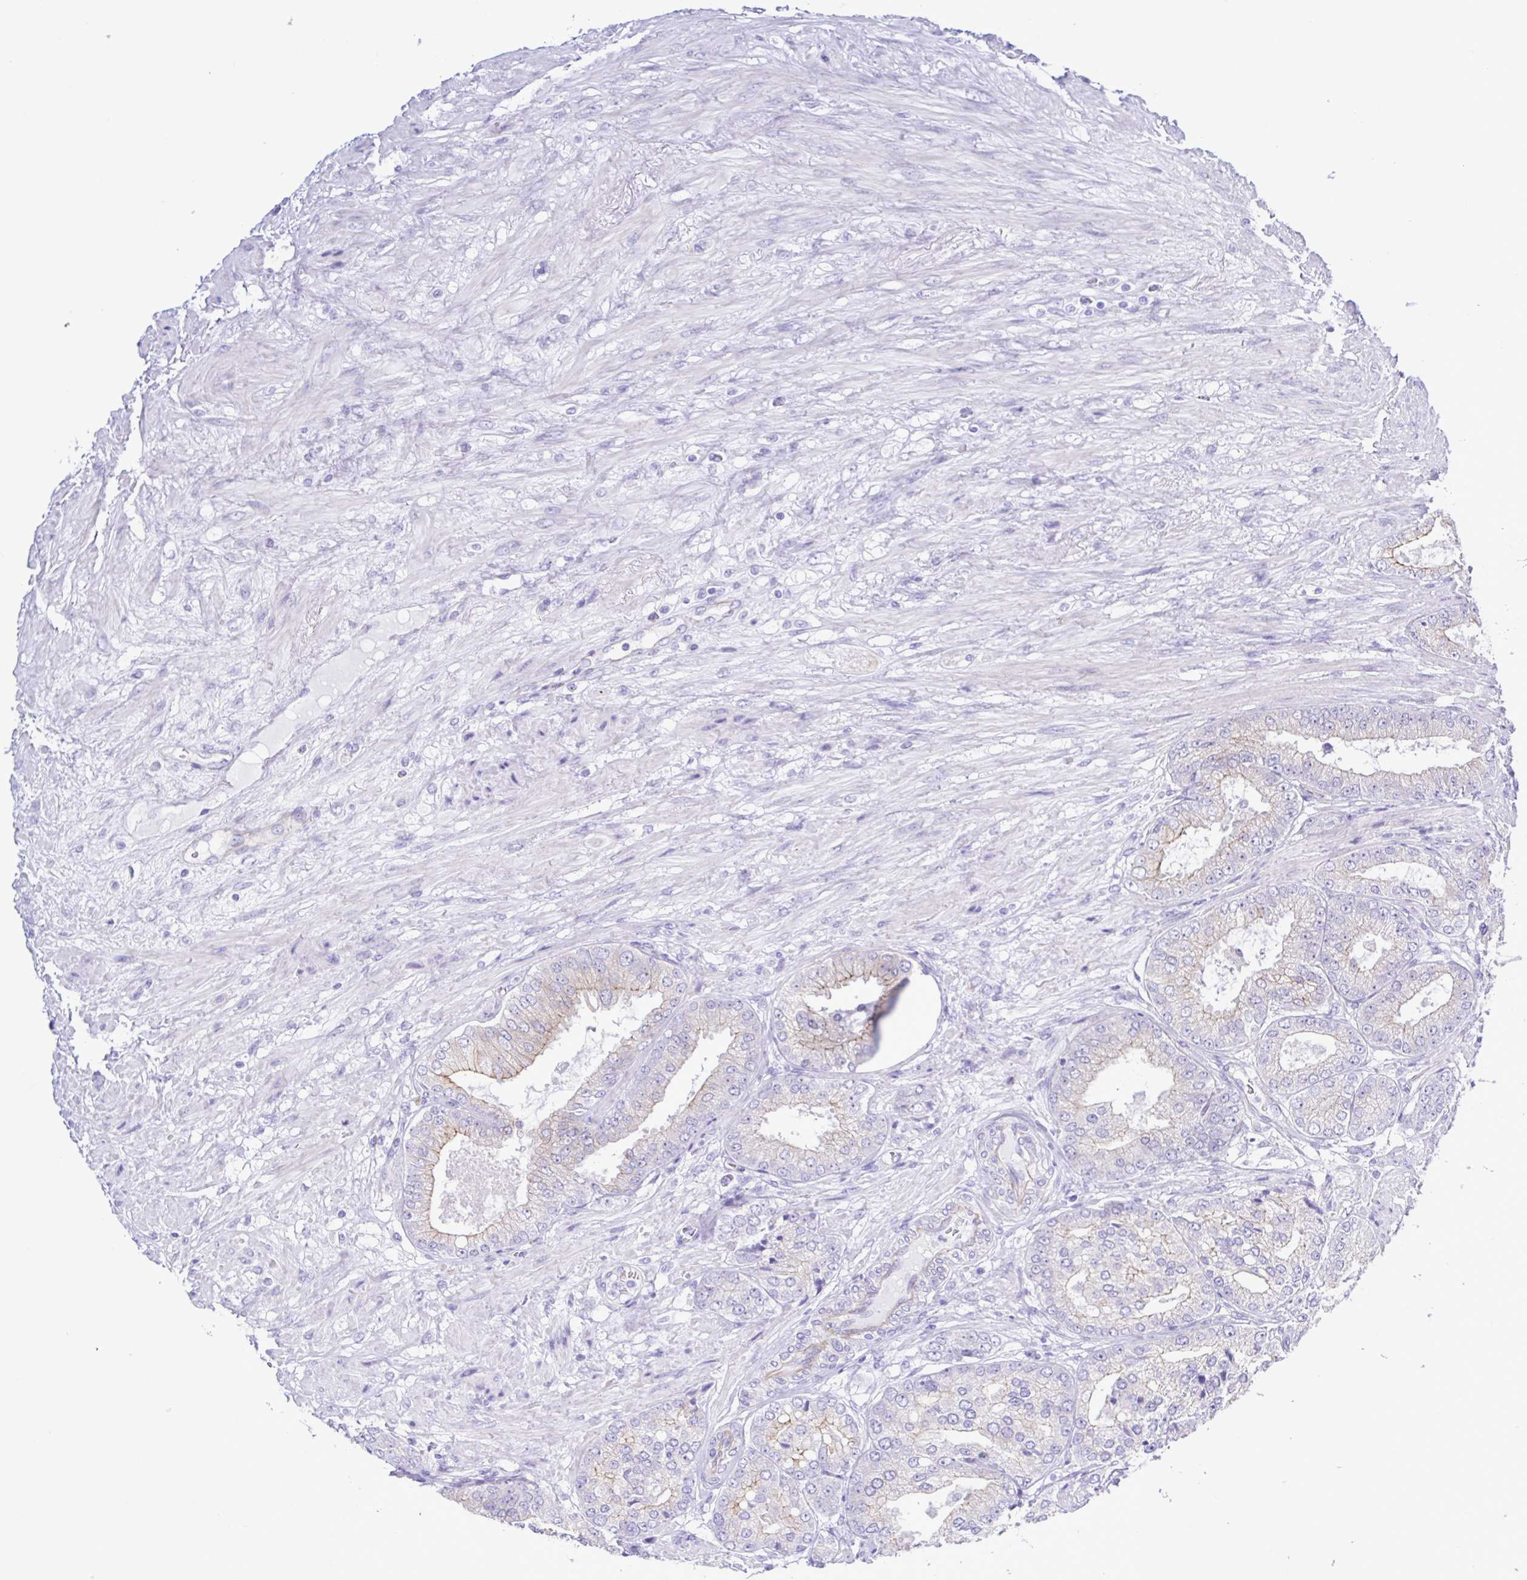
{"staining": {"intensity": "weak", "quantity": "25%-75%", "location": "cytoplasmic/membranous"}, "tissue": "prostate cancer", "cell_type": "Tumor cells", "image_type": "cancer", "snomed": [{"axis": "morphology", "description": "Adenocarcinoma, High grade"}, {"axis": "topography", "description": "Prostate"}], "caption": "Tumor cells exhibit weak cytoplasmic/membranous staining in approximately 25%-75% of cells in prostate adenocarcinoma (high-grade).", "gene": "CYP11A1", "patient": {"sex": "male", "age": 71}}